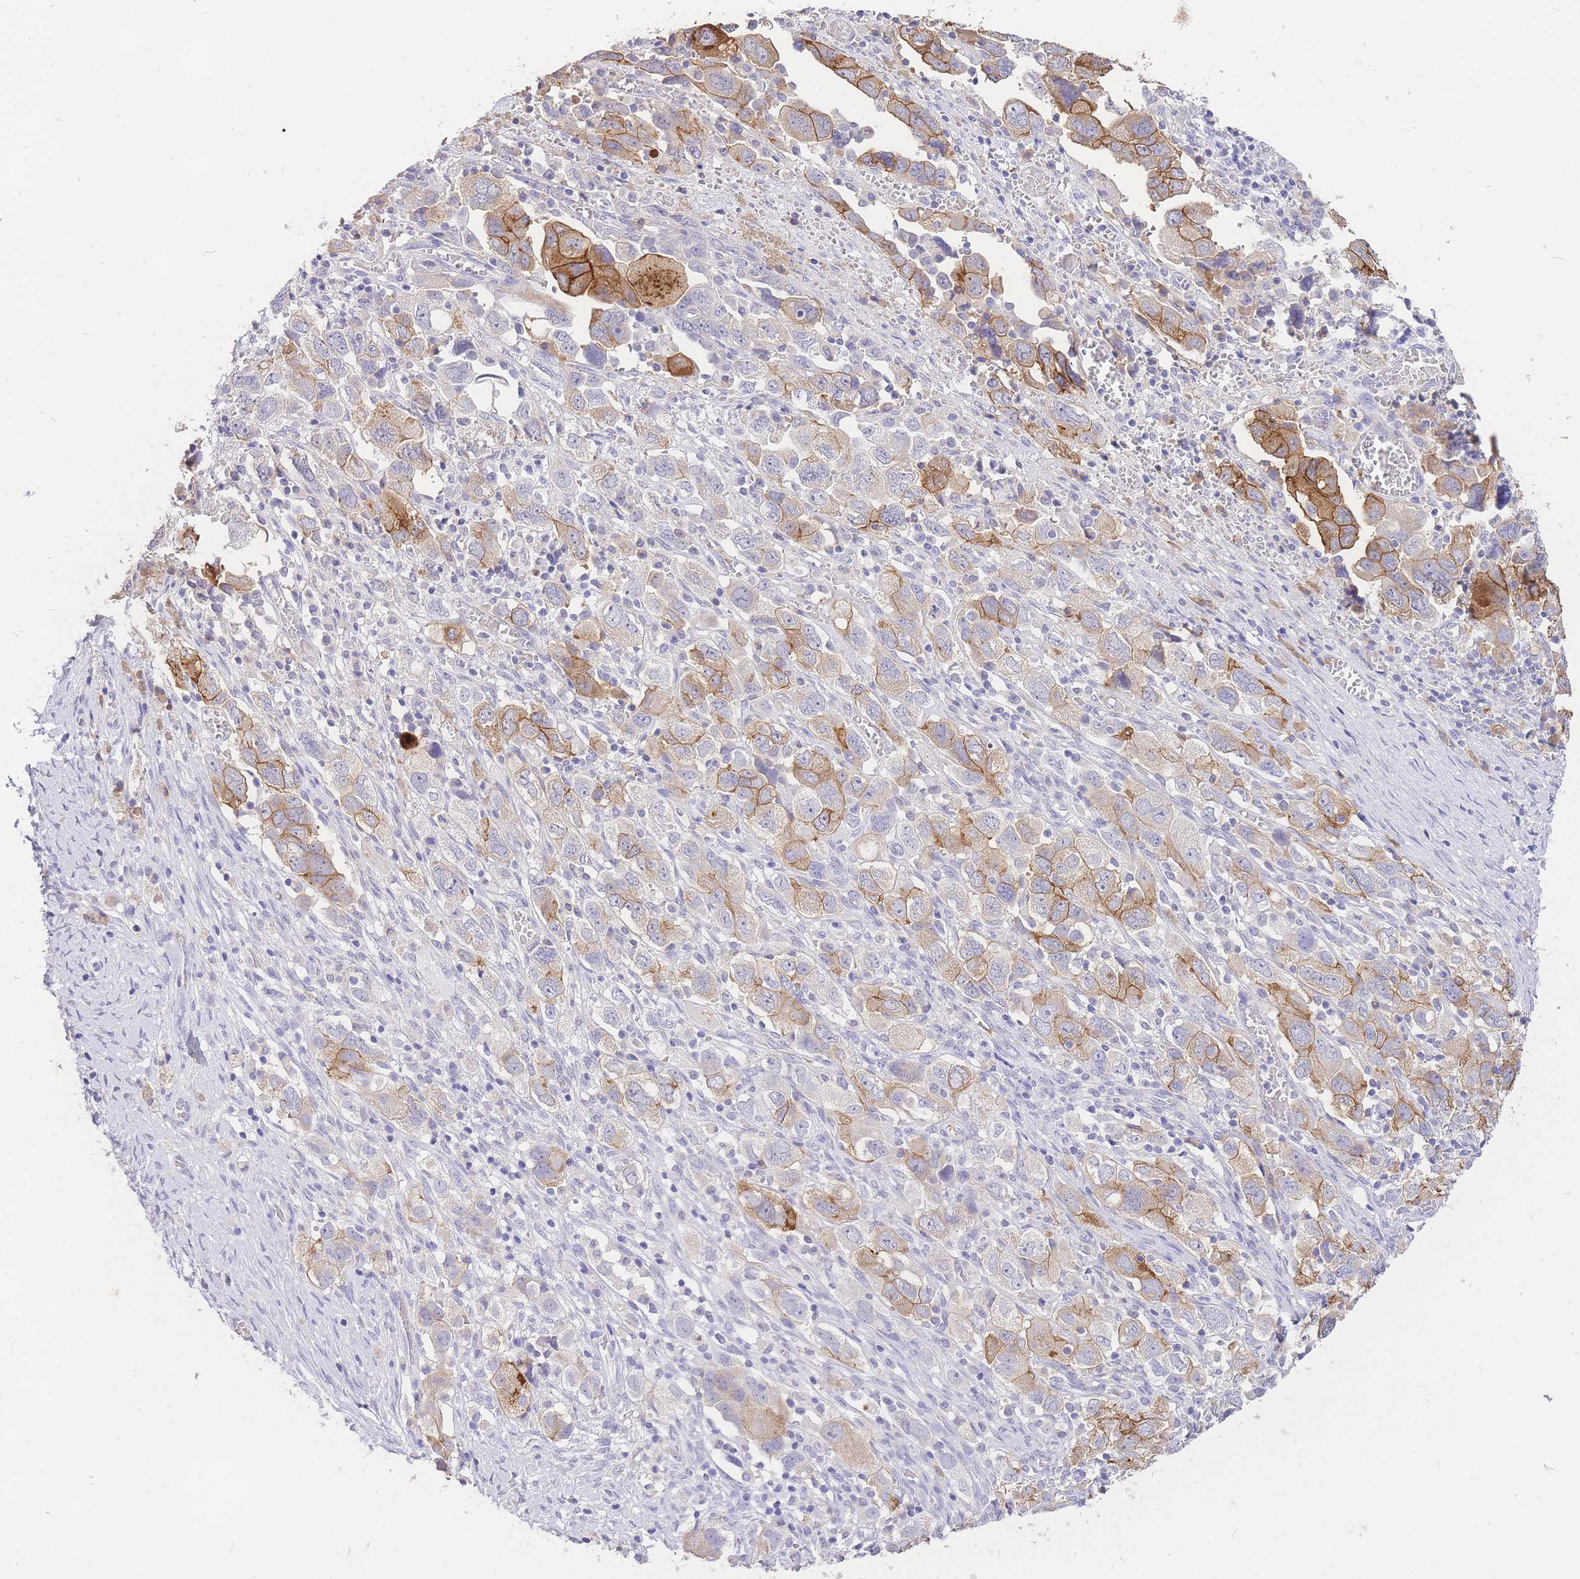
{"staining": {"intensity": "moderate", "quantity": "25%-75%", "location": "cytoplasmic/membranous"}, "tissue": "ovarian cancer", "cell_type": "Tumor cells", "image_type": "cancer", "snomed": [{"axis": "morphology", "description": "Carcinoma, NOS"}, {"axis": "morphology", "description": "Cystadenocarcinoma, serous, NOS"}, {"axis": "topography", "description": "Ovary"}], "caption": "Immunohistochemical staining of ovarian cancer shows moderate cytoplasmic/membranous protein expression in about 25%-75% of tumor cells. (Stains: DAB (3,3'-diaminobenzidine) in brown, nuclei in blue, Microscopy: brightfield microscopy at high magnification).", "gene": "C2orf88", "patient": {"sex": "female", "age": 69}}